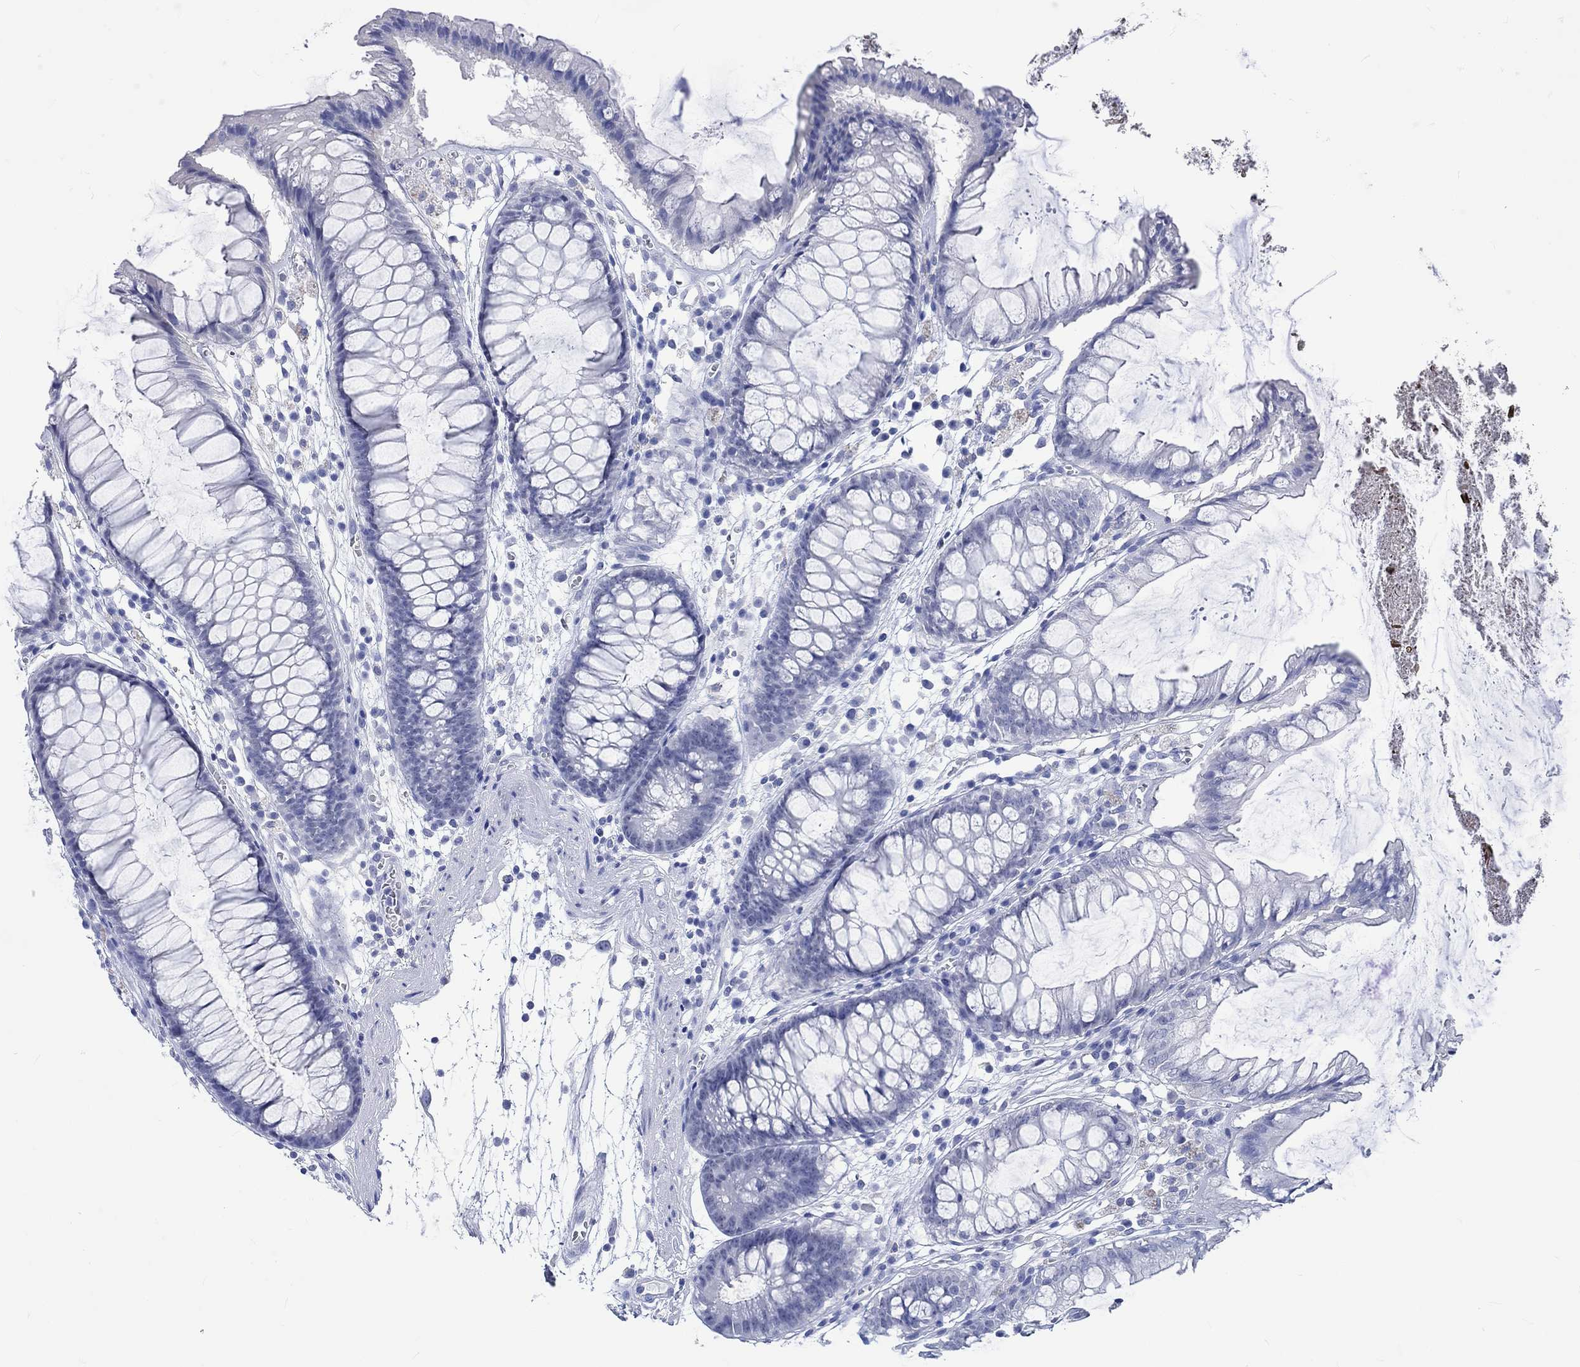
{"staining": {"intensity": "negative", "quantity": "none", "location": "none"}, "tissue": "colon", "cell_type": "Endothelial cells", "image_type": "normal", "snomed": [{"axis": "morphology", "description": "Normal tissue, NOS"}, {"axis": "morphology", "description": "Adenocarcinoma, NOS"}, {"axis": "topography", "description": "Colon"}], "caption": "This is an immunohistochemistry (IHC) image of unremarkable colon. There is no positivity in endothelial cells.", "gene": "KLHL33", "patient": {"sex": "male", "age": 65}}